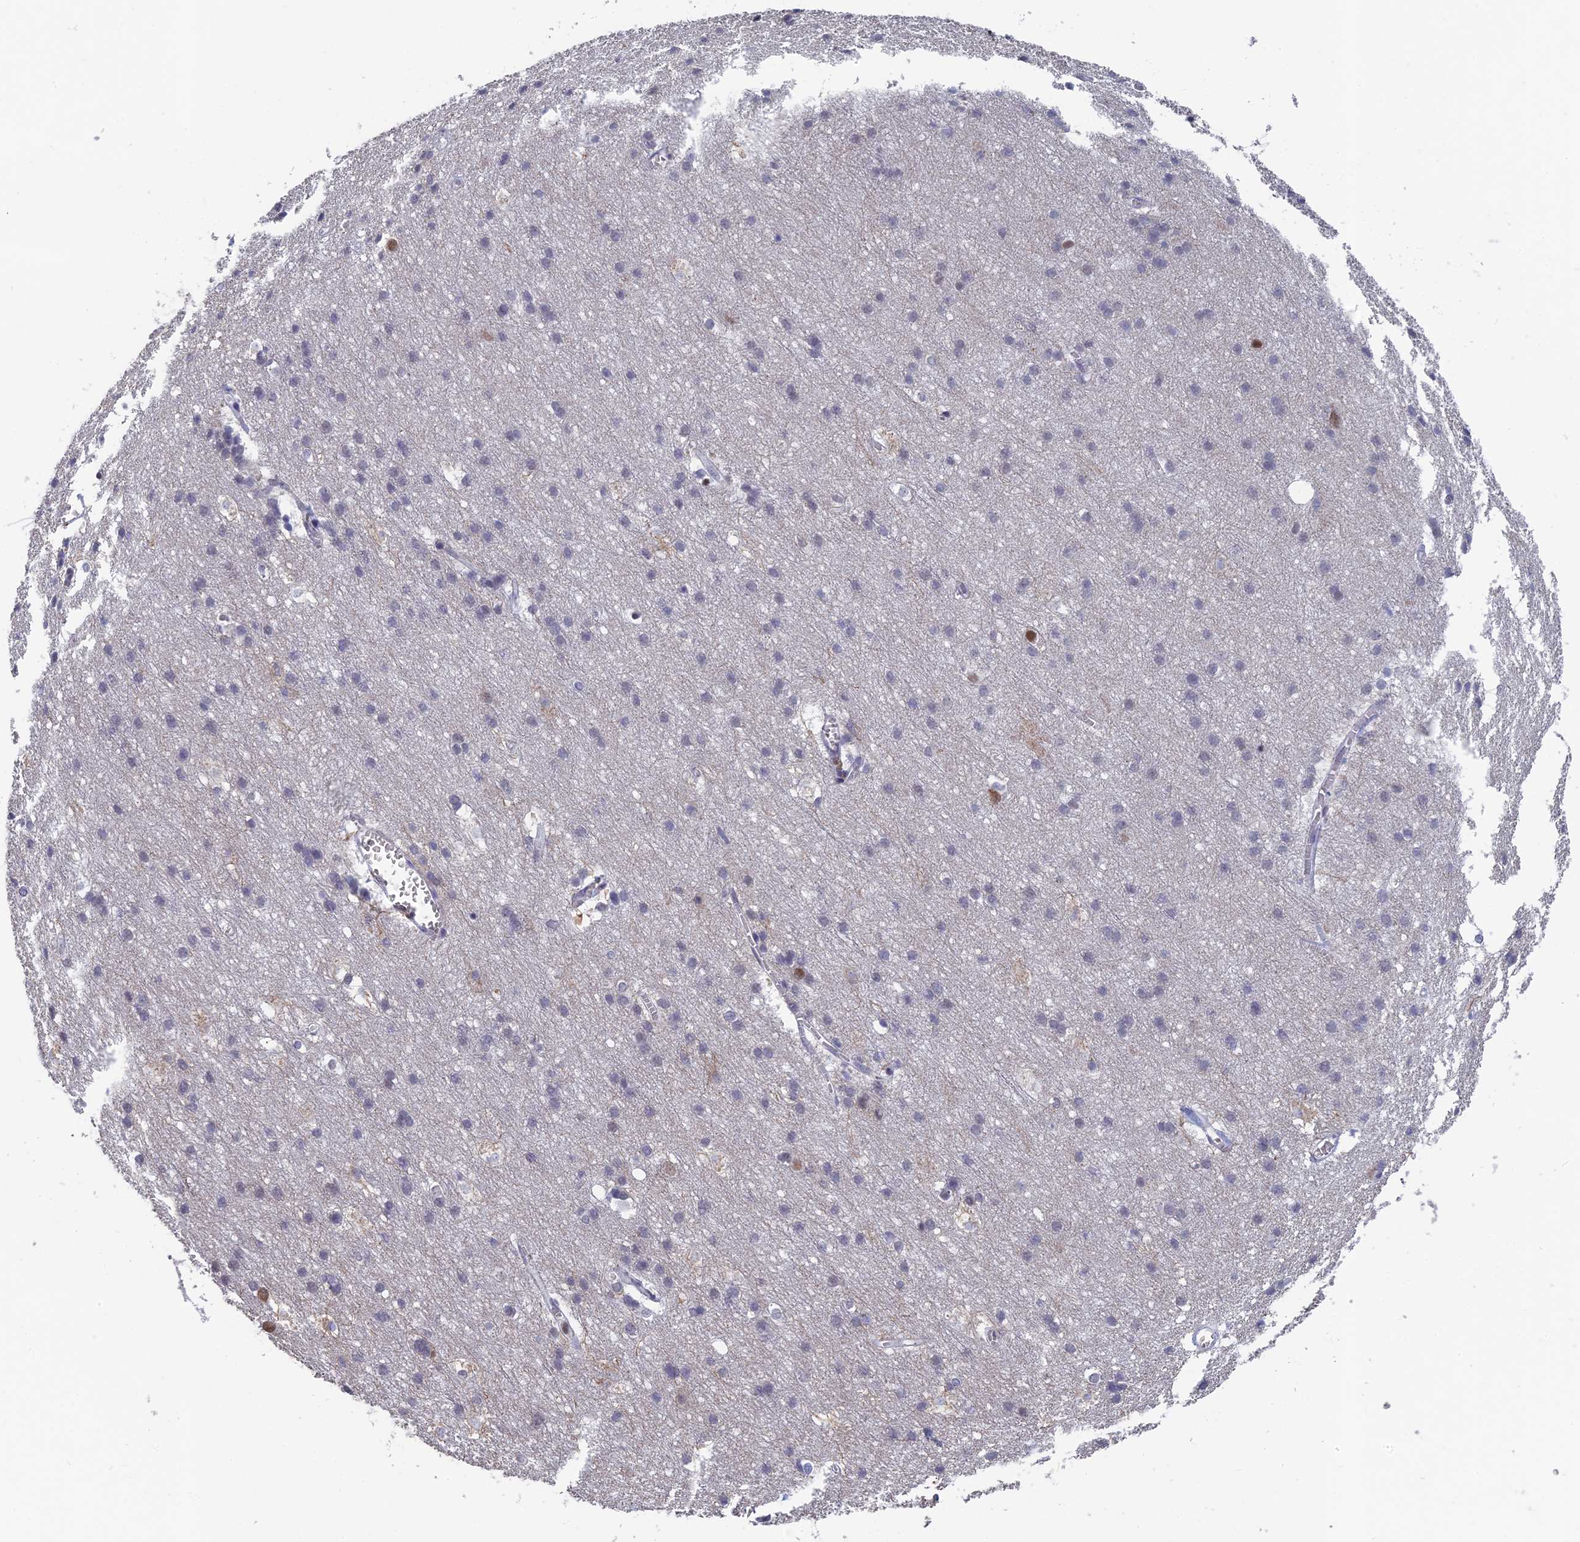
{"staining": {"intensity": "negative", "quantity": "none", "location": "none"}, "tissue": "cerebral cortex", "cell_type": "Endothelial cells", "image_type": "normal", "snomed": [{"axis": "morphology", "description": "Normal tissue, NOS"}, {"axis": "topography", "description": "Cerebral cortex"}], "caption": "Endothelial cells are negative for brown protein staining in benign cerebral cortex. The staining was performed using DAB (3,3'-diaminobenzidine) to visualize the protein expression in brown, while the nuclei were stained in blue with hematoxylin (Magnification: 20x).", "gene": "MT", "patient": {"sex": "male", "age": 54}}